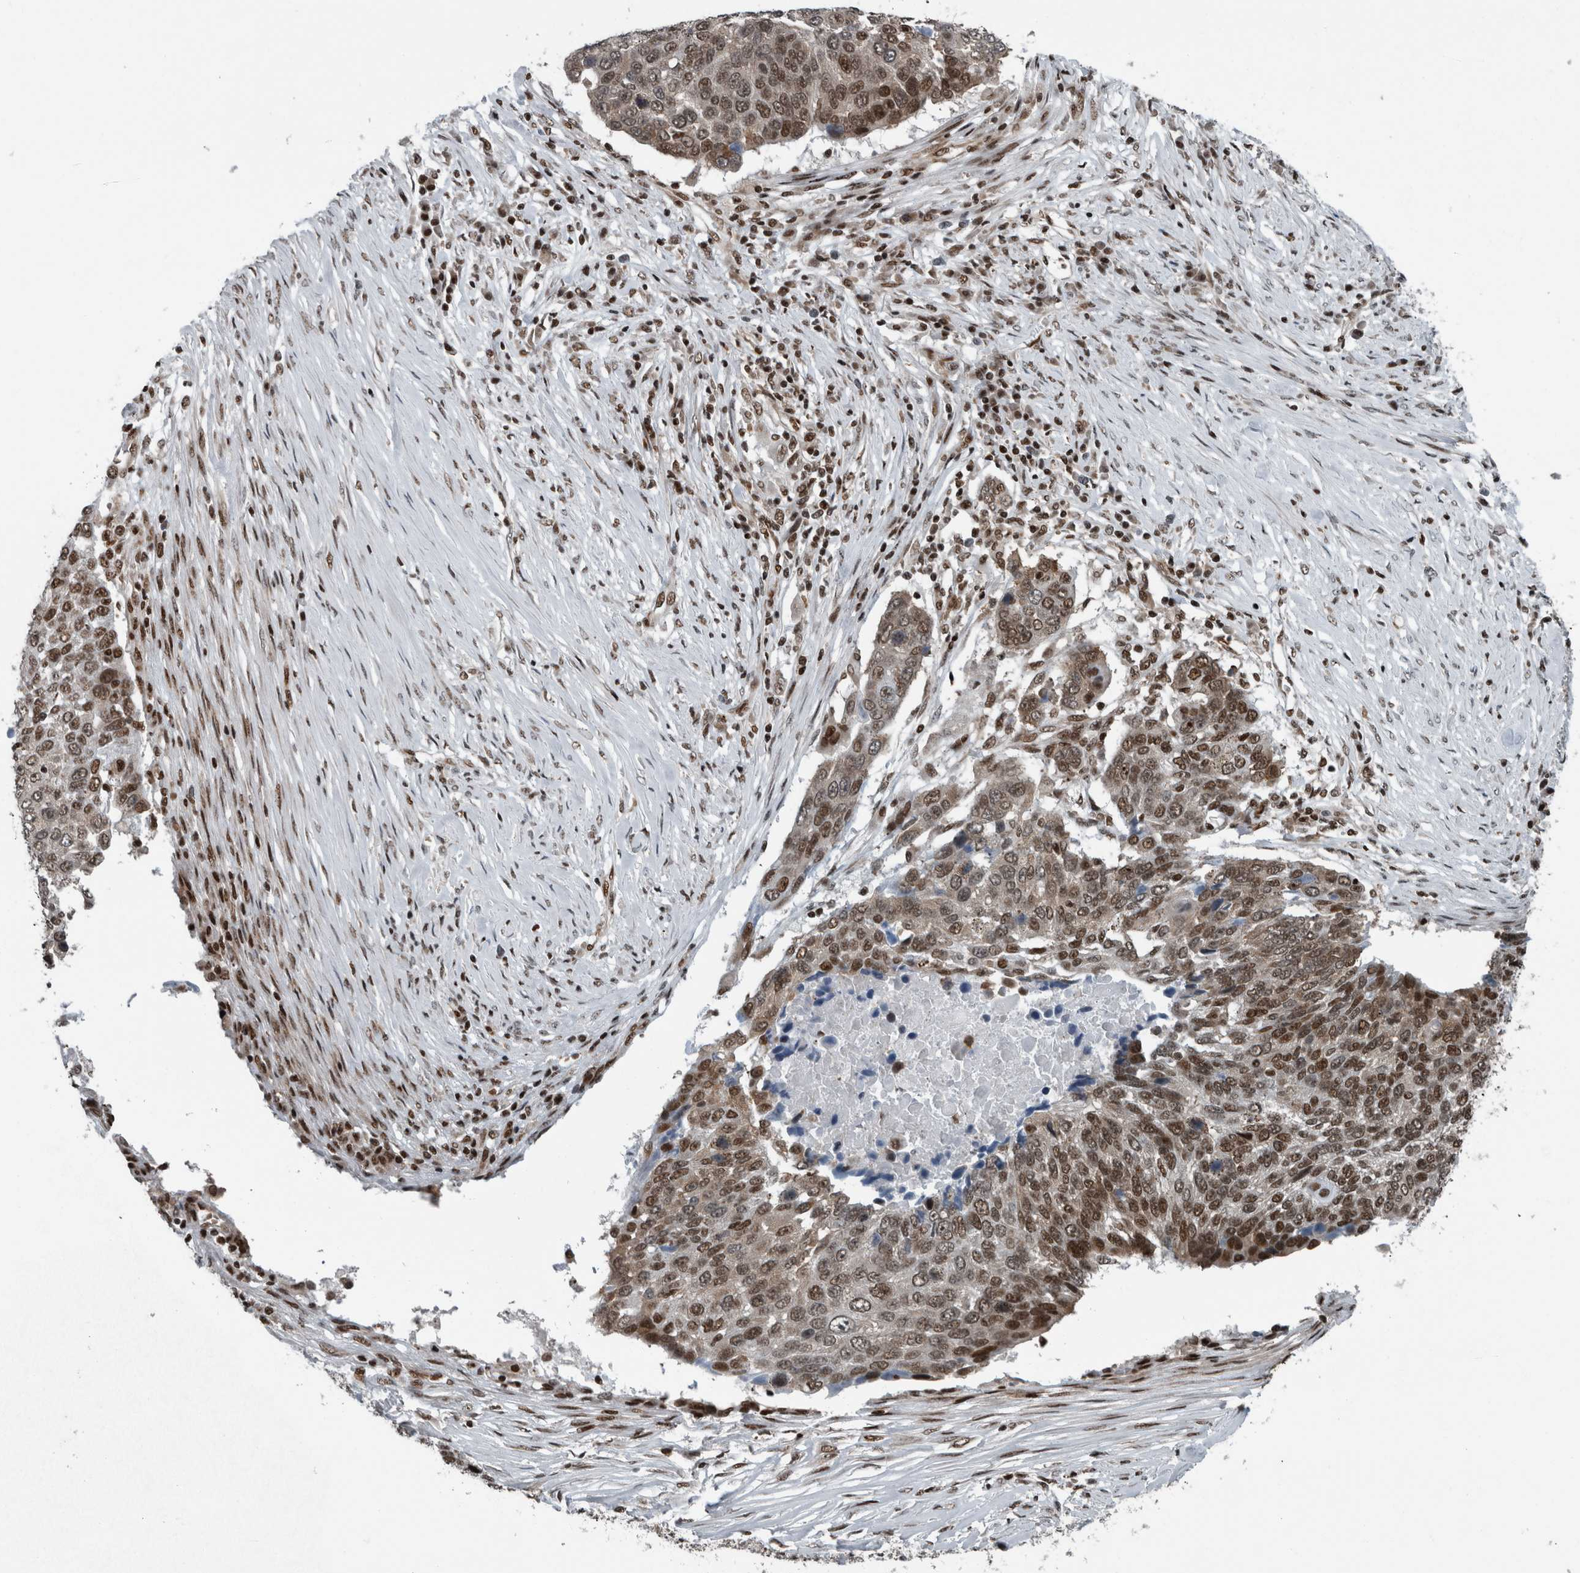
{"staining": {"intensity": "moderate", "quantity": ">75%", "location": "nuclear"}, "tissue": "lung cancer", "cell_type": "Tumor cells", "image_type": "cancer", "snomed": [{"axis": "morphology", "description": "Squamous cell carcinoma, NOS"}, {"axis": "topography", "description": "Lung"}], "caption": "This histopathology image reveals immunohistochemistry (IHC) staining of human squamous cell carcinoma (lung), with medium moderate nuclear staining in approximately >75% of tumor cells.", "gene": "DNMT3A", "patient": {"sex": "male", "age": 66}}